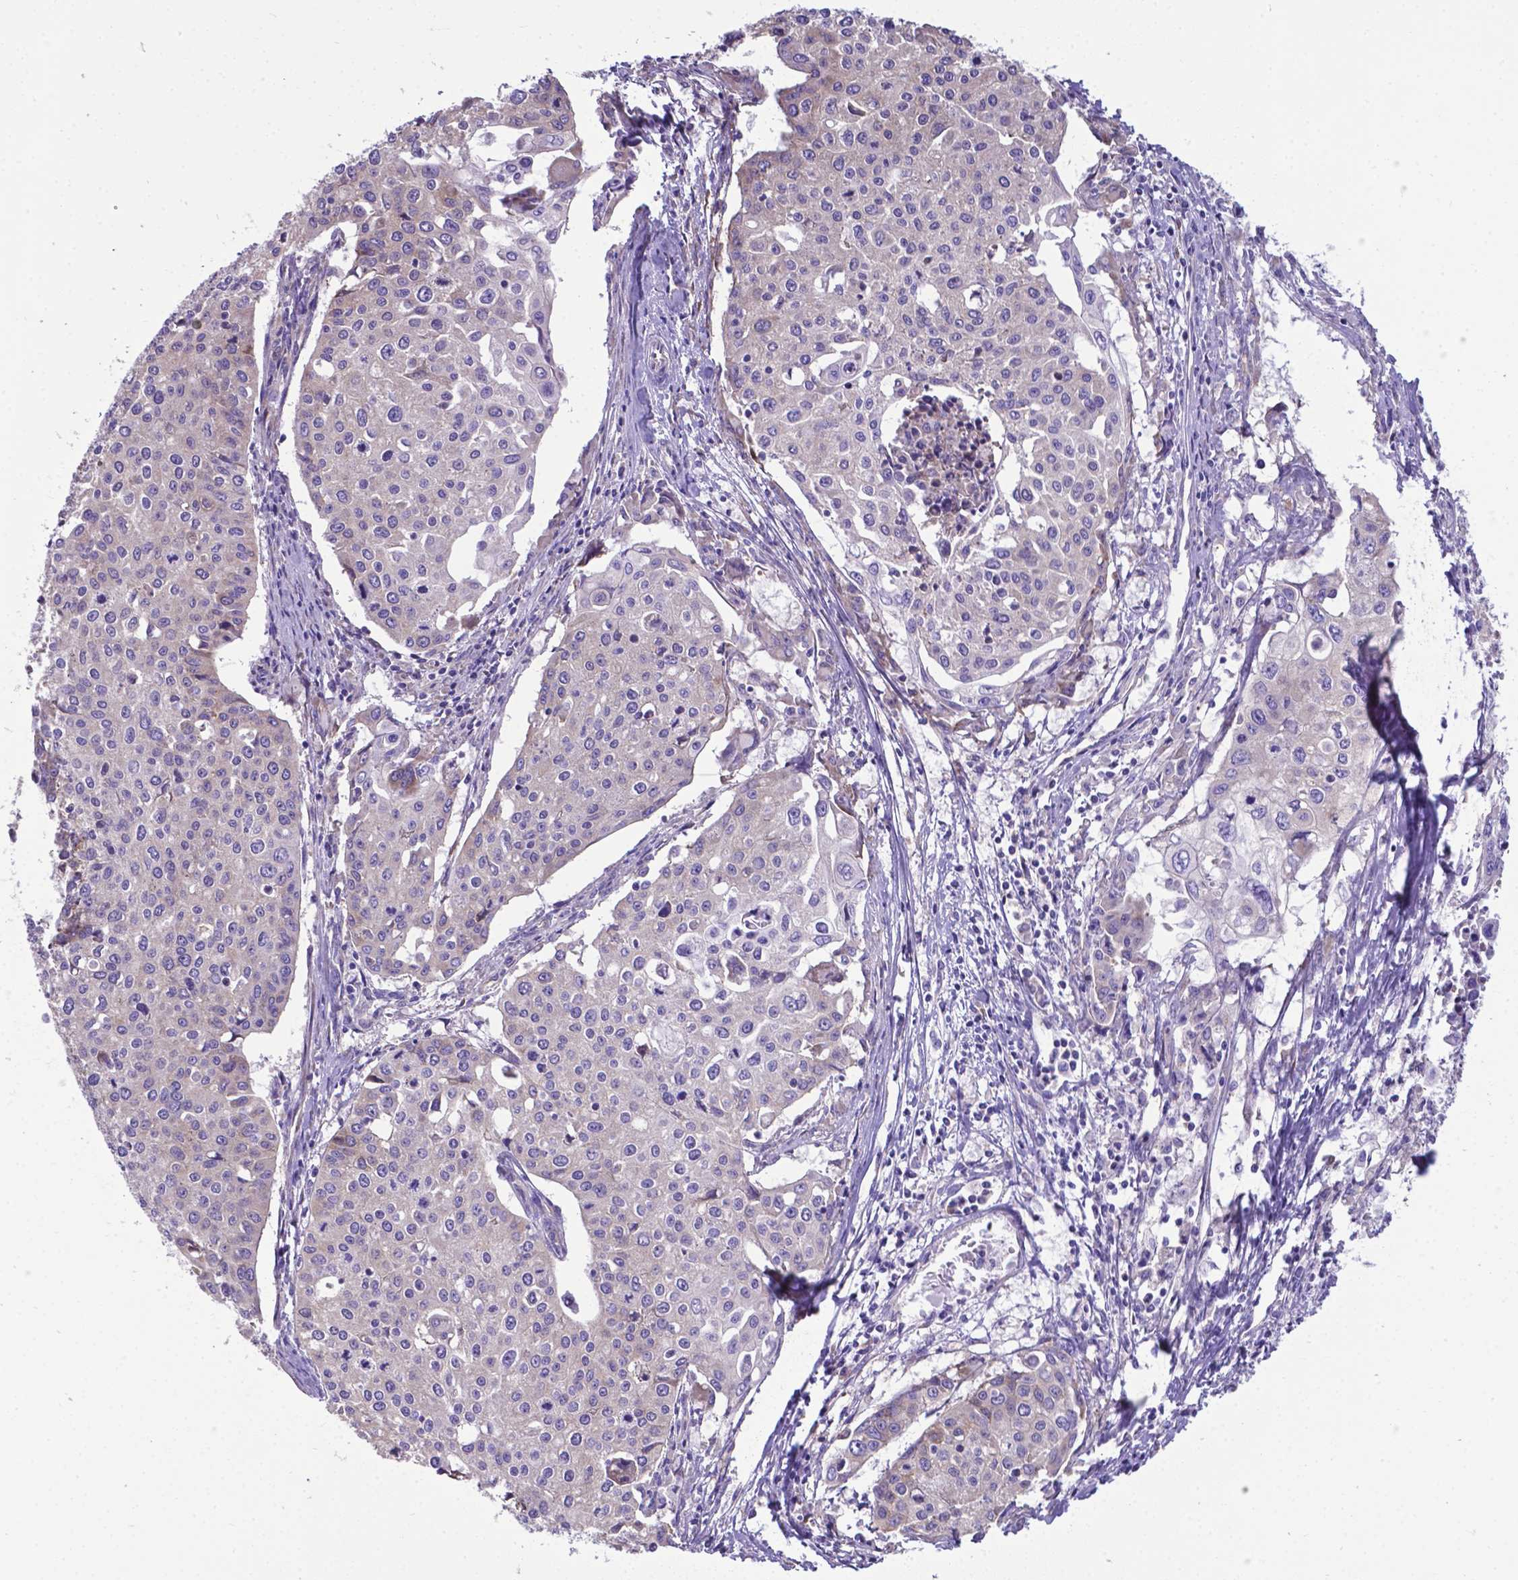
{"staining": {"intensity": "negative", "quantity": "none", "location": "none"}, "tissue": "cervical cancer", "cell_type": "Tumor cells", "image_type": "cancer", "snomed": [{"axis": "morphology", "description": "Squamous cell carcinoma, NOS"}, {"axis": "topography", "description": "Cervix"}], "caption": "A photomicrograph of human cervical squamous cell carcinoma is negative for staining in tumor cells. (Immunohistochemistry, brightfield microscopy, high magnification).", "gene": "RPL6", "patient": {"sex": "female", "age": 38}}